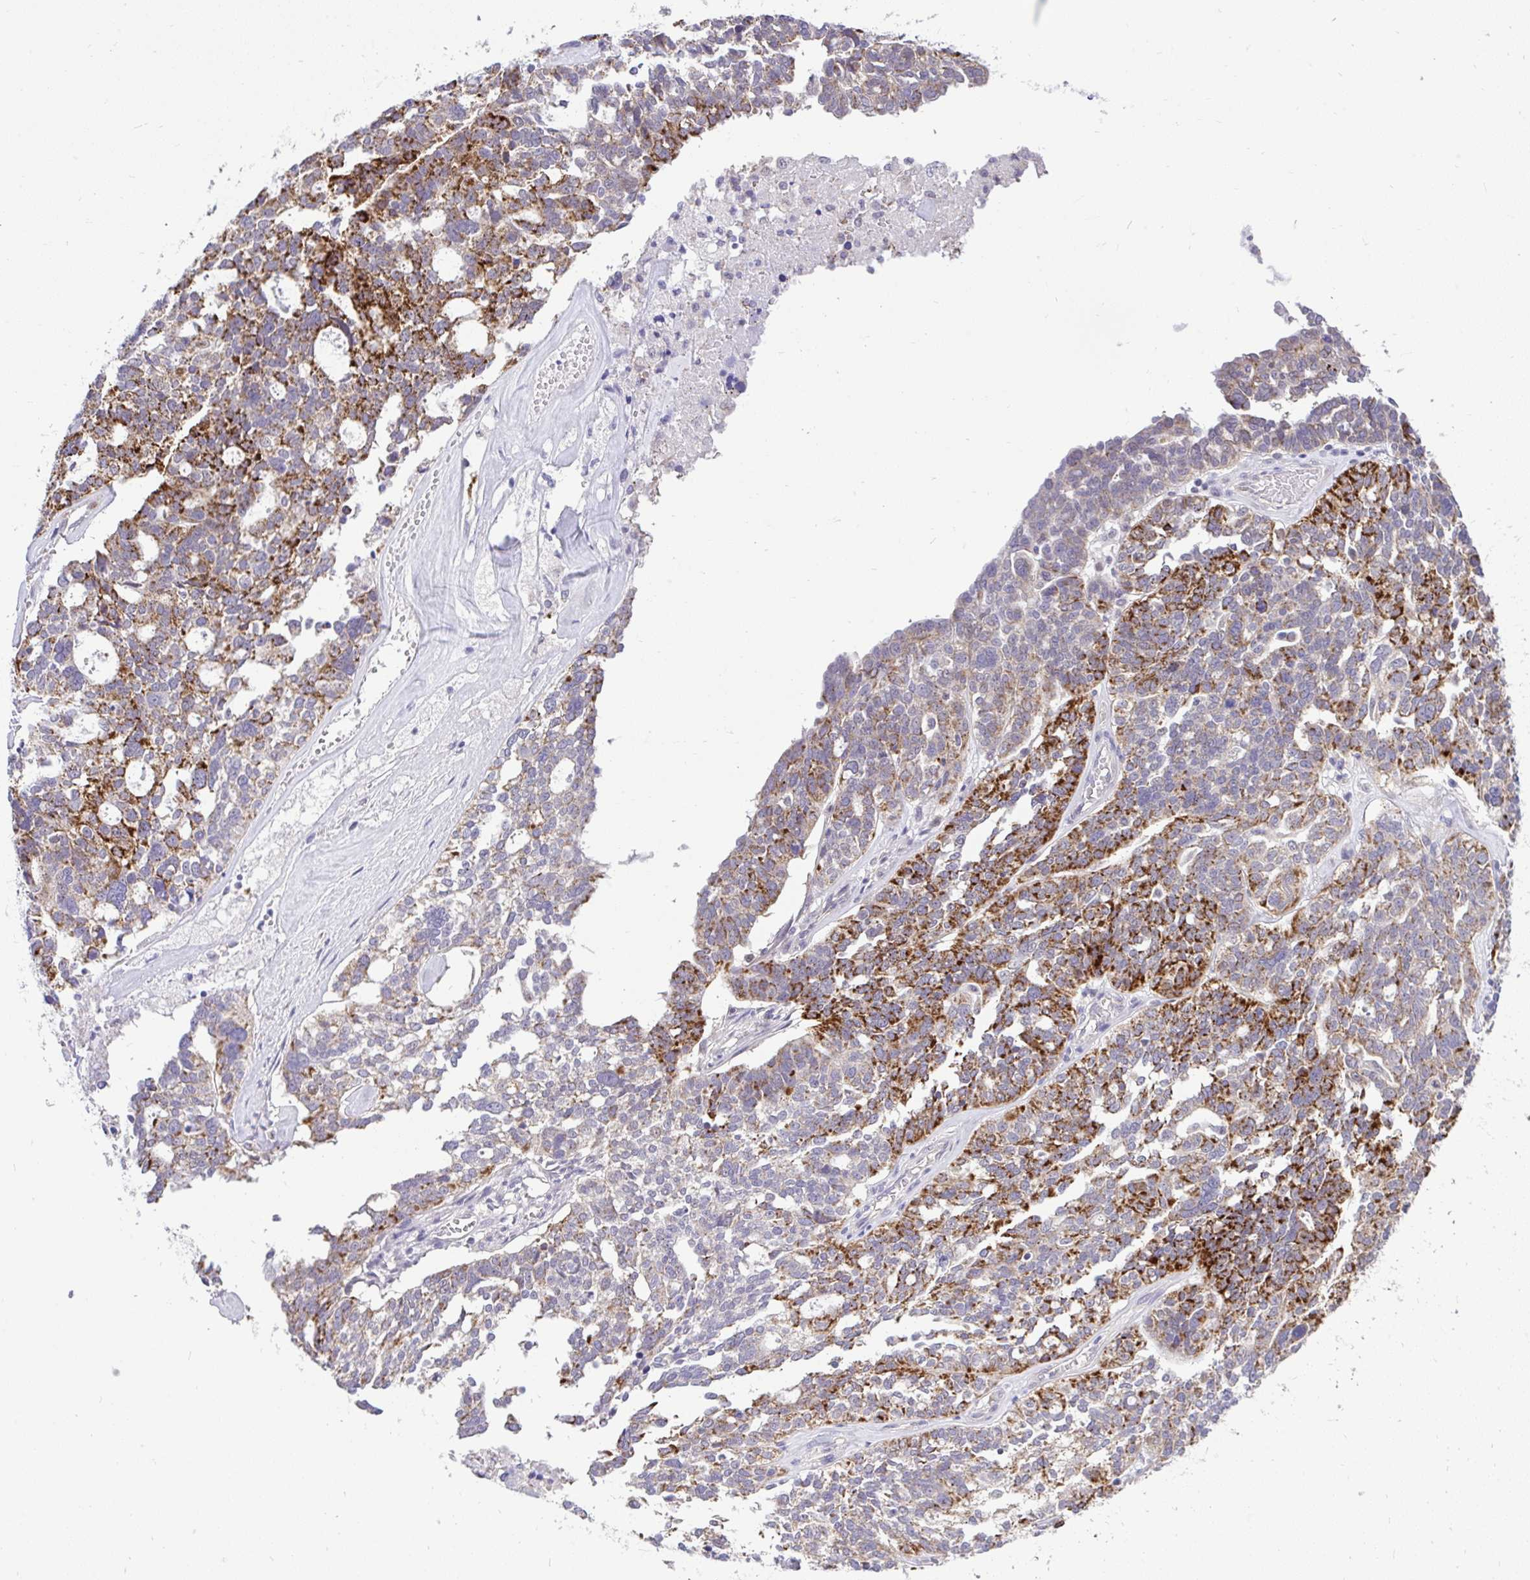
{"staining": {"intensity": "strong", "quantity": "25%-75%", "location": "cytoplasmic/membranous"}, "tissue": "ovarian cancer", "cell_type": "Tumor cells", "image_type": "cancer", "snomed": [{"axis": "morphology", "description": "Cystadenocarcinoma, serous, NOS"}, {"axis": "topography", "description": "Ovary"}], "caption": "This is an image of IHC staining of ovarian serous cystadenocarcinoma, which shows strong expression in the cytoplasmic/membranous of tumor cells.", "gene": "PYCR2", "patient": {"sex": "female", "age": 59}}